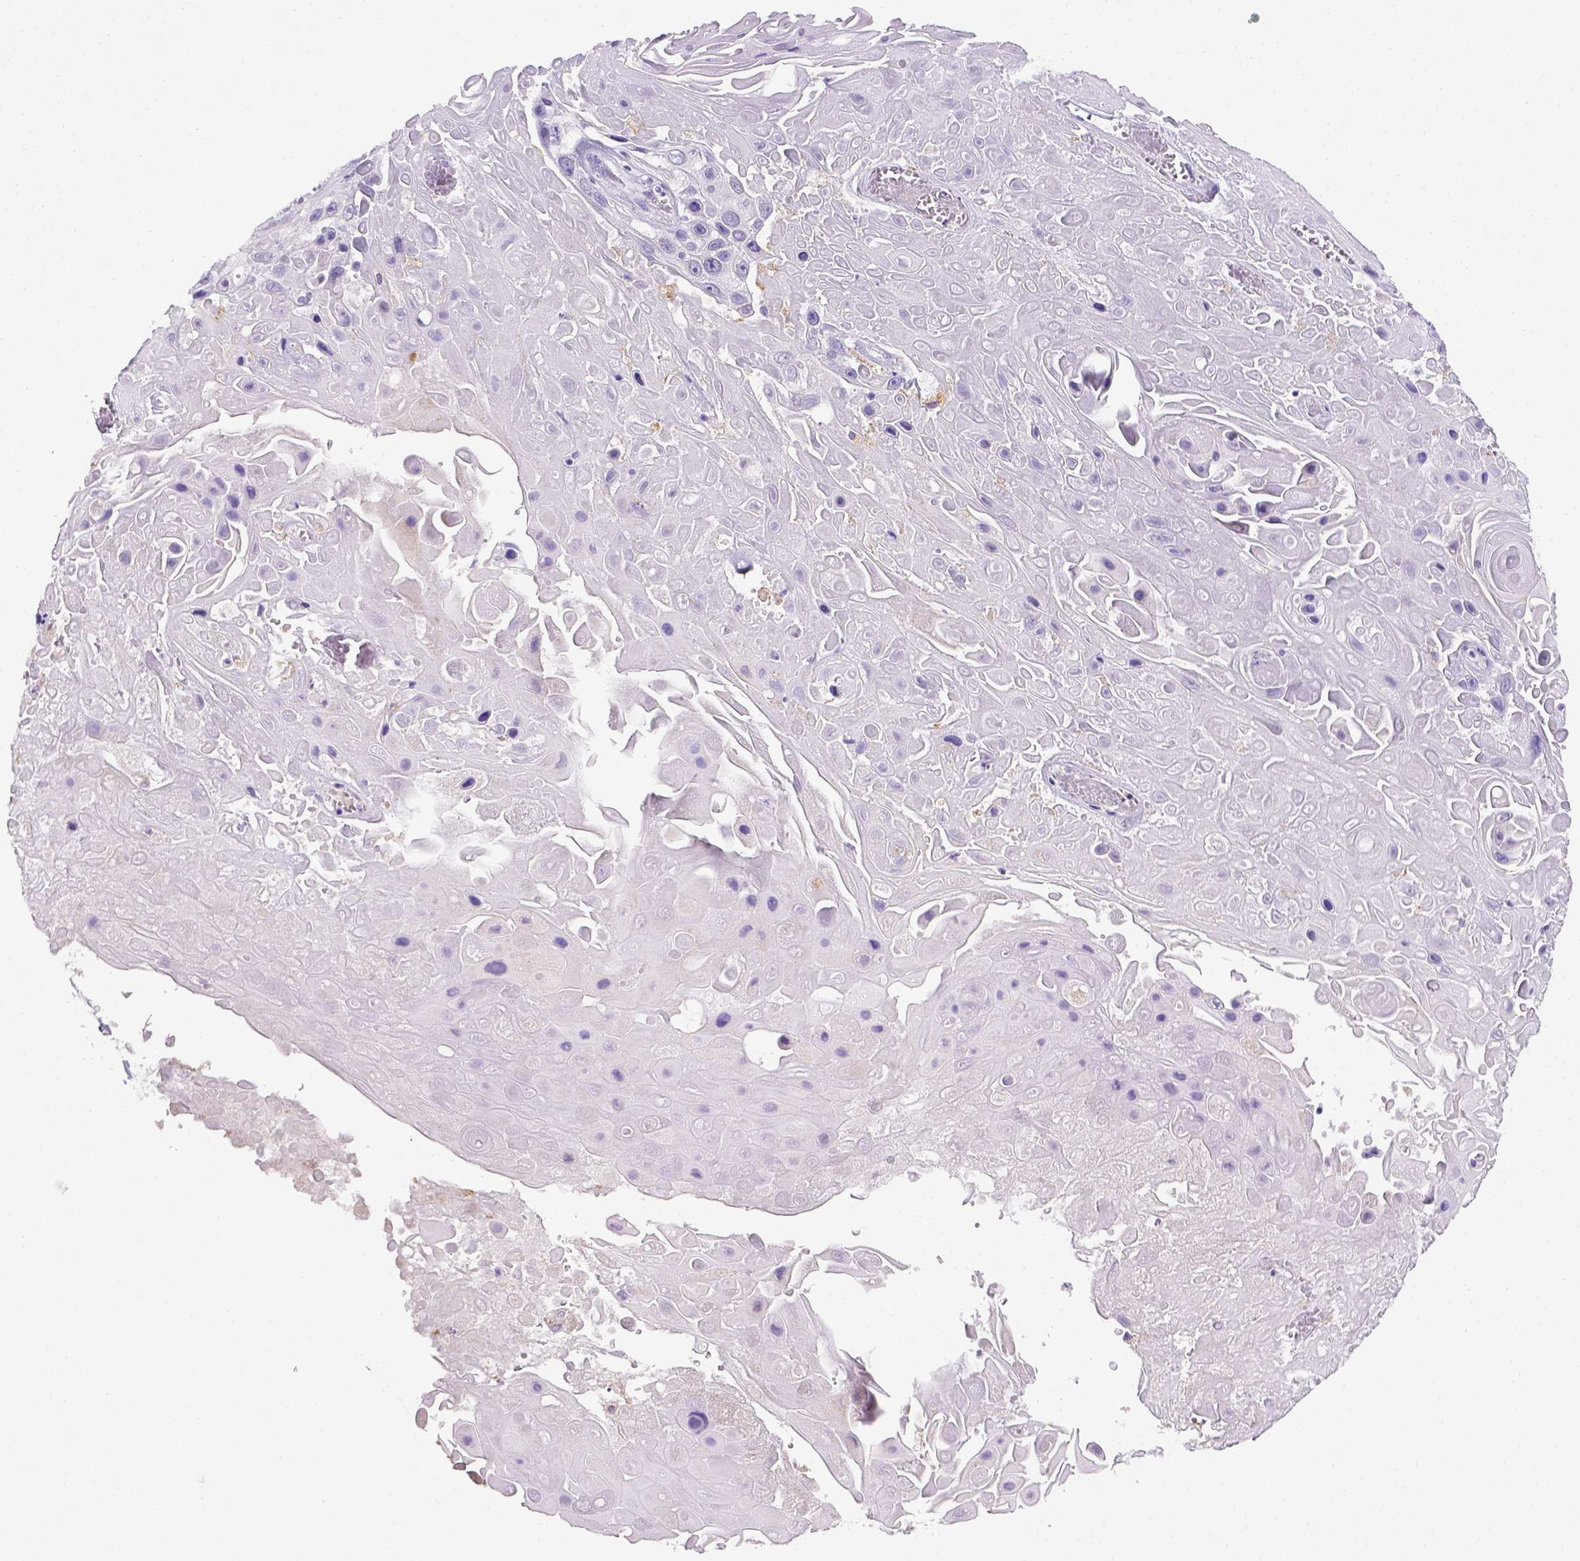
{"staining": {"intensity": "negative", "quantity": "none", "location": "none"}, "tissue": "skin cancer", "cell_type": "Tumor cells", "image_type": "cancer", "snomed": [{"axis": "morphology", "description": "Squamous cell carcinoma, NOS"}, {"axis": "topography", "description": "Skin"}], "caption": "This is a photomicrograph of immunohistochemistry staining of skin squamous cell carcinoma, which shows no positivity in tumor cells.", "gene": "CD68", "patient": {"sex": "male", "age": 82}}